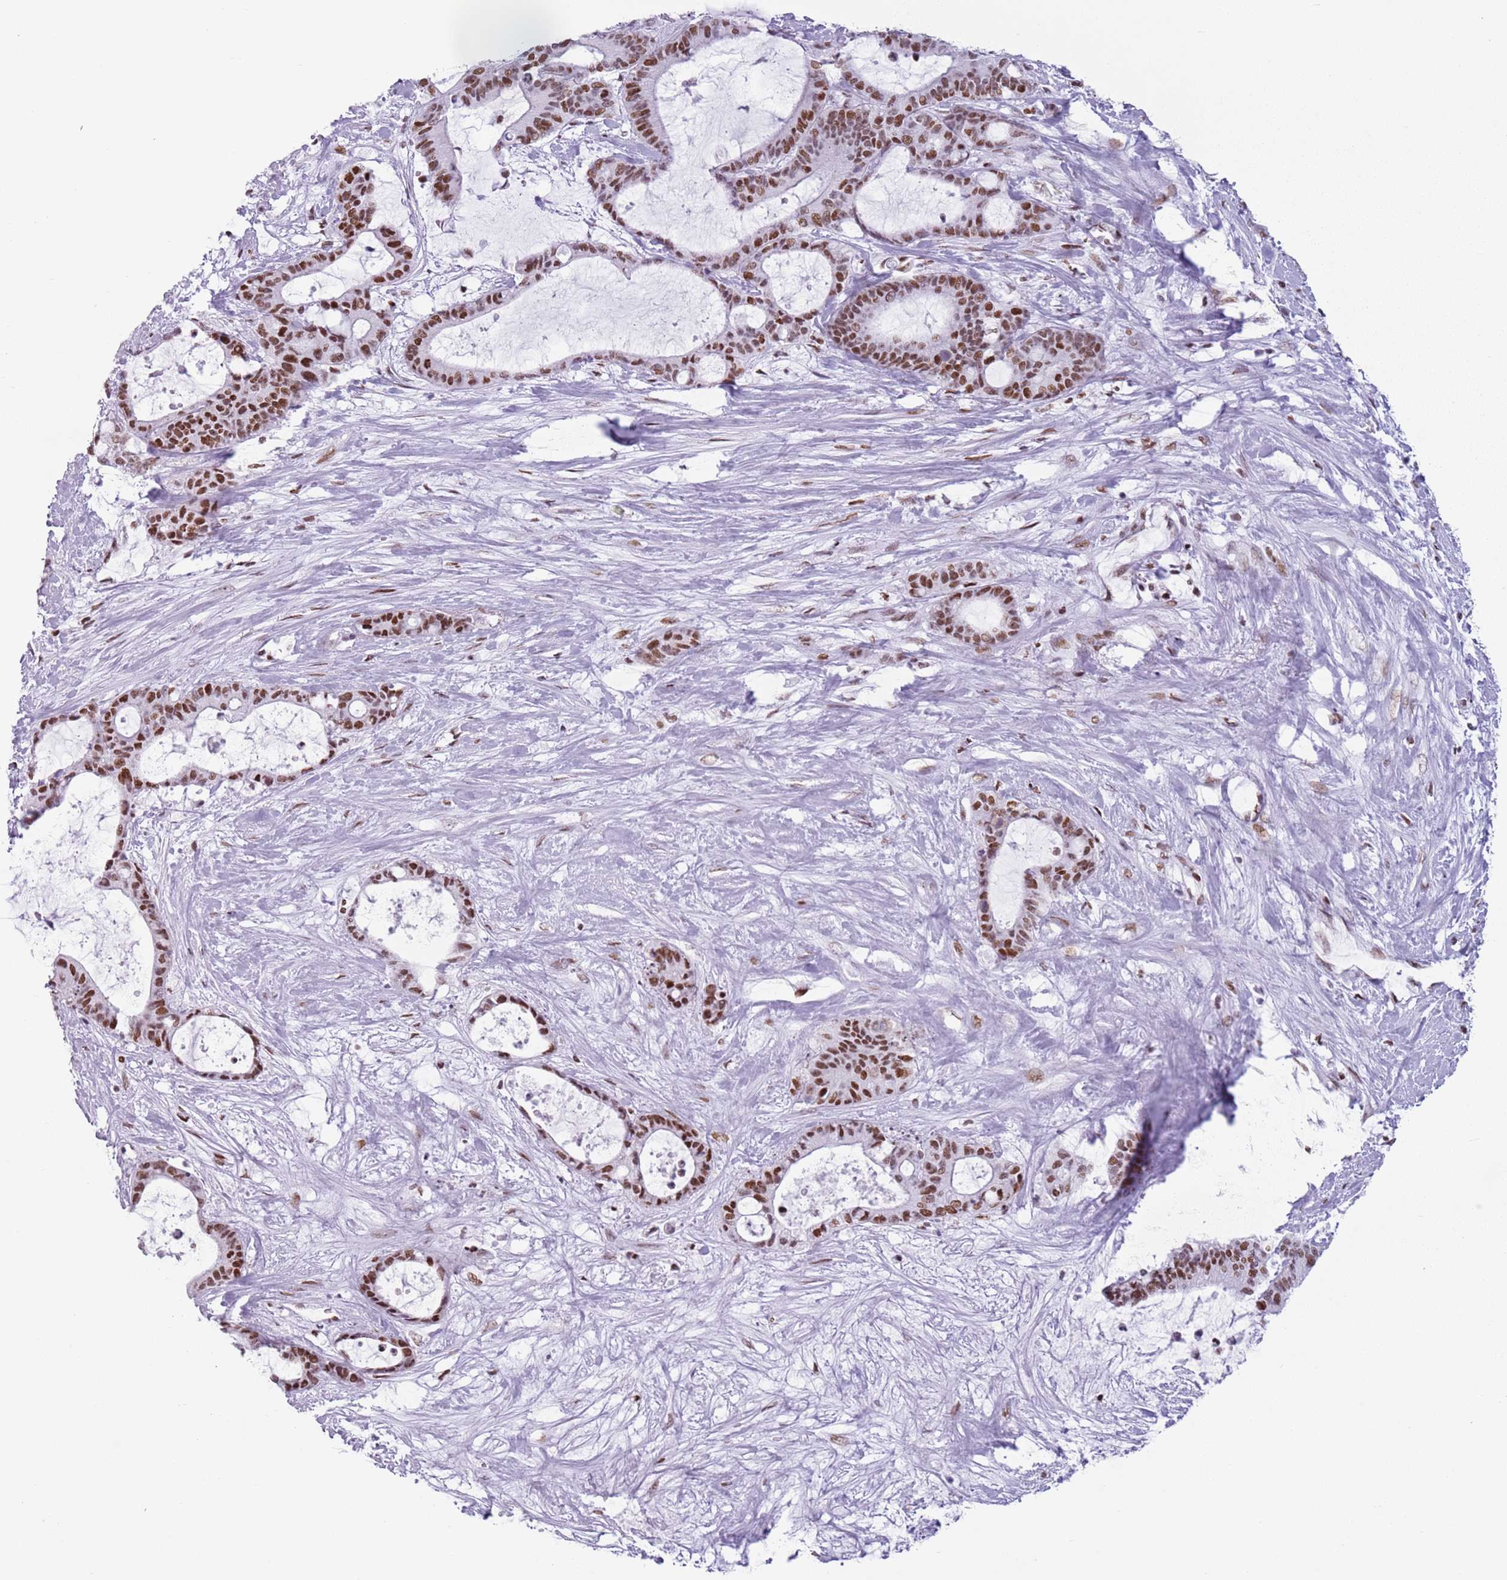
{"staining": {"intensity": "moderate", "quantity": ">75%", "location": "nuclear"}, "tissue": "liver cancer", "cell_type": "Tumor cells", "image_type": "cancer", "snomed": [{"axis": "morphology", "description": "Normal tissue, NOS"}, {"axis": "morphology", "description": "Cholangiocarcinoma"}, {"axis": "topography", "description": "Liver"}, {"axis": "topography", "description": "Peripheral nerve tissue"}], "caption": "Immunohistochemistry (IHC) (DAB) staining of human liver cancer (cholangiocarcinoma) shows moderate nuclear protein expression in about >75% of tumor cells. (DAB IHC, brown staining for protein, blue staining for nuclei).", "gene": "FAM104B", "patient": {"sex": "female", "age": 73}}